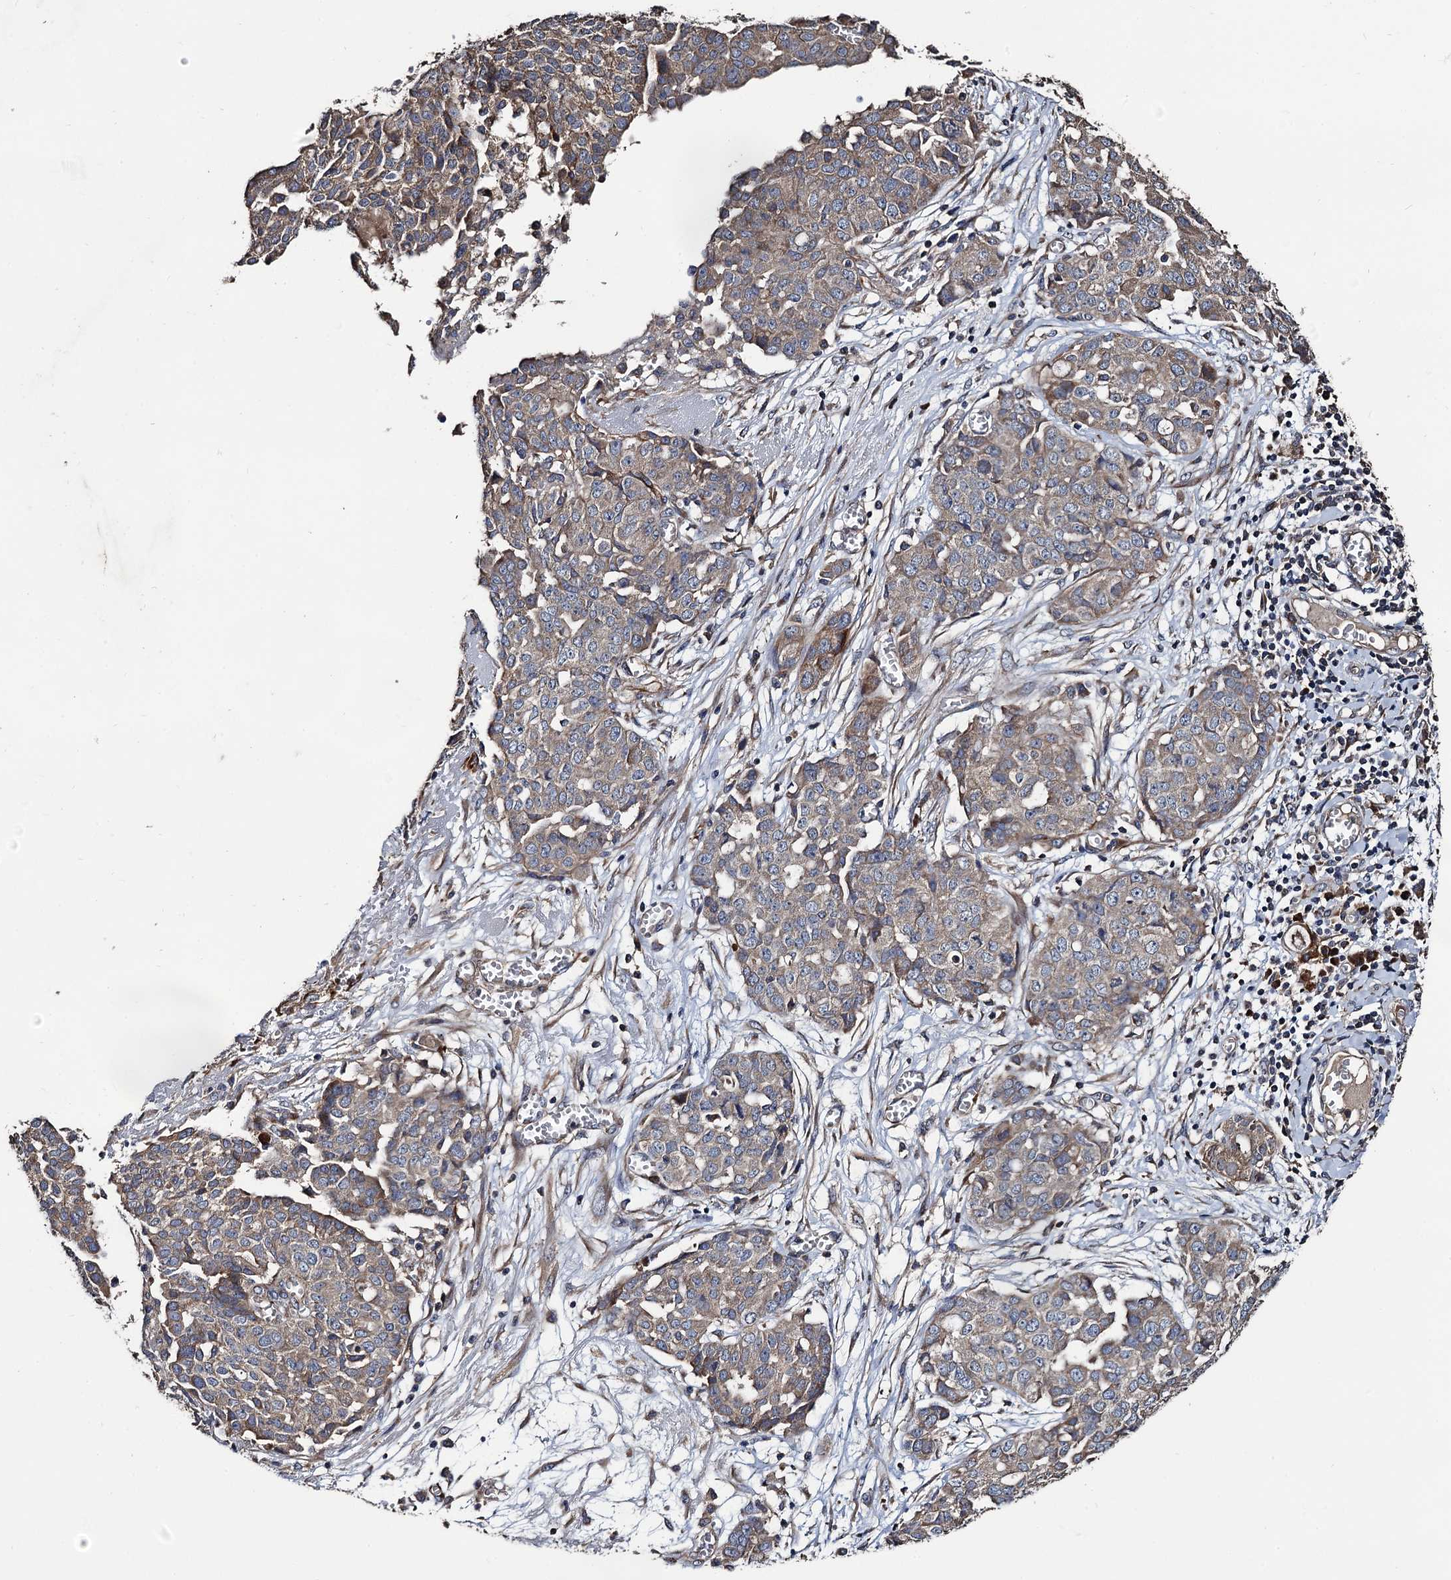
{"staining": {"intensity": "moderate", "quantity": ">75%", "location": "cytoplasmic/membranous"}, "tissue": "ovarian cancer", "cell_type": "Tumor cells", "image_type": "cancer", "snomed": [{"axis": "morphology", "description": "Cystadenocarcinoma, serous, NOS"}, {"axis": "topography", "description": "Soft tissue"}, {"axis": "topography", "description": "Ovary"}], "caption": "Protein expression analysis of ovarian serous cystadenocarcinoma displays moderate cytoplasmic/membranous staining in about >75% of tumor cells.", "gene": "RASSF1", "patient": {"sex": "female", "age": 57}}